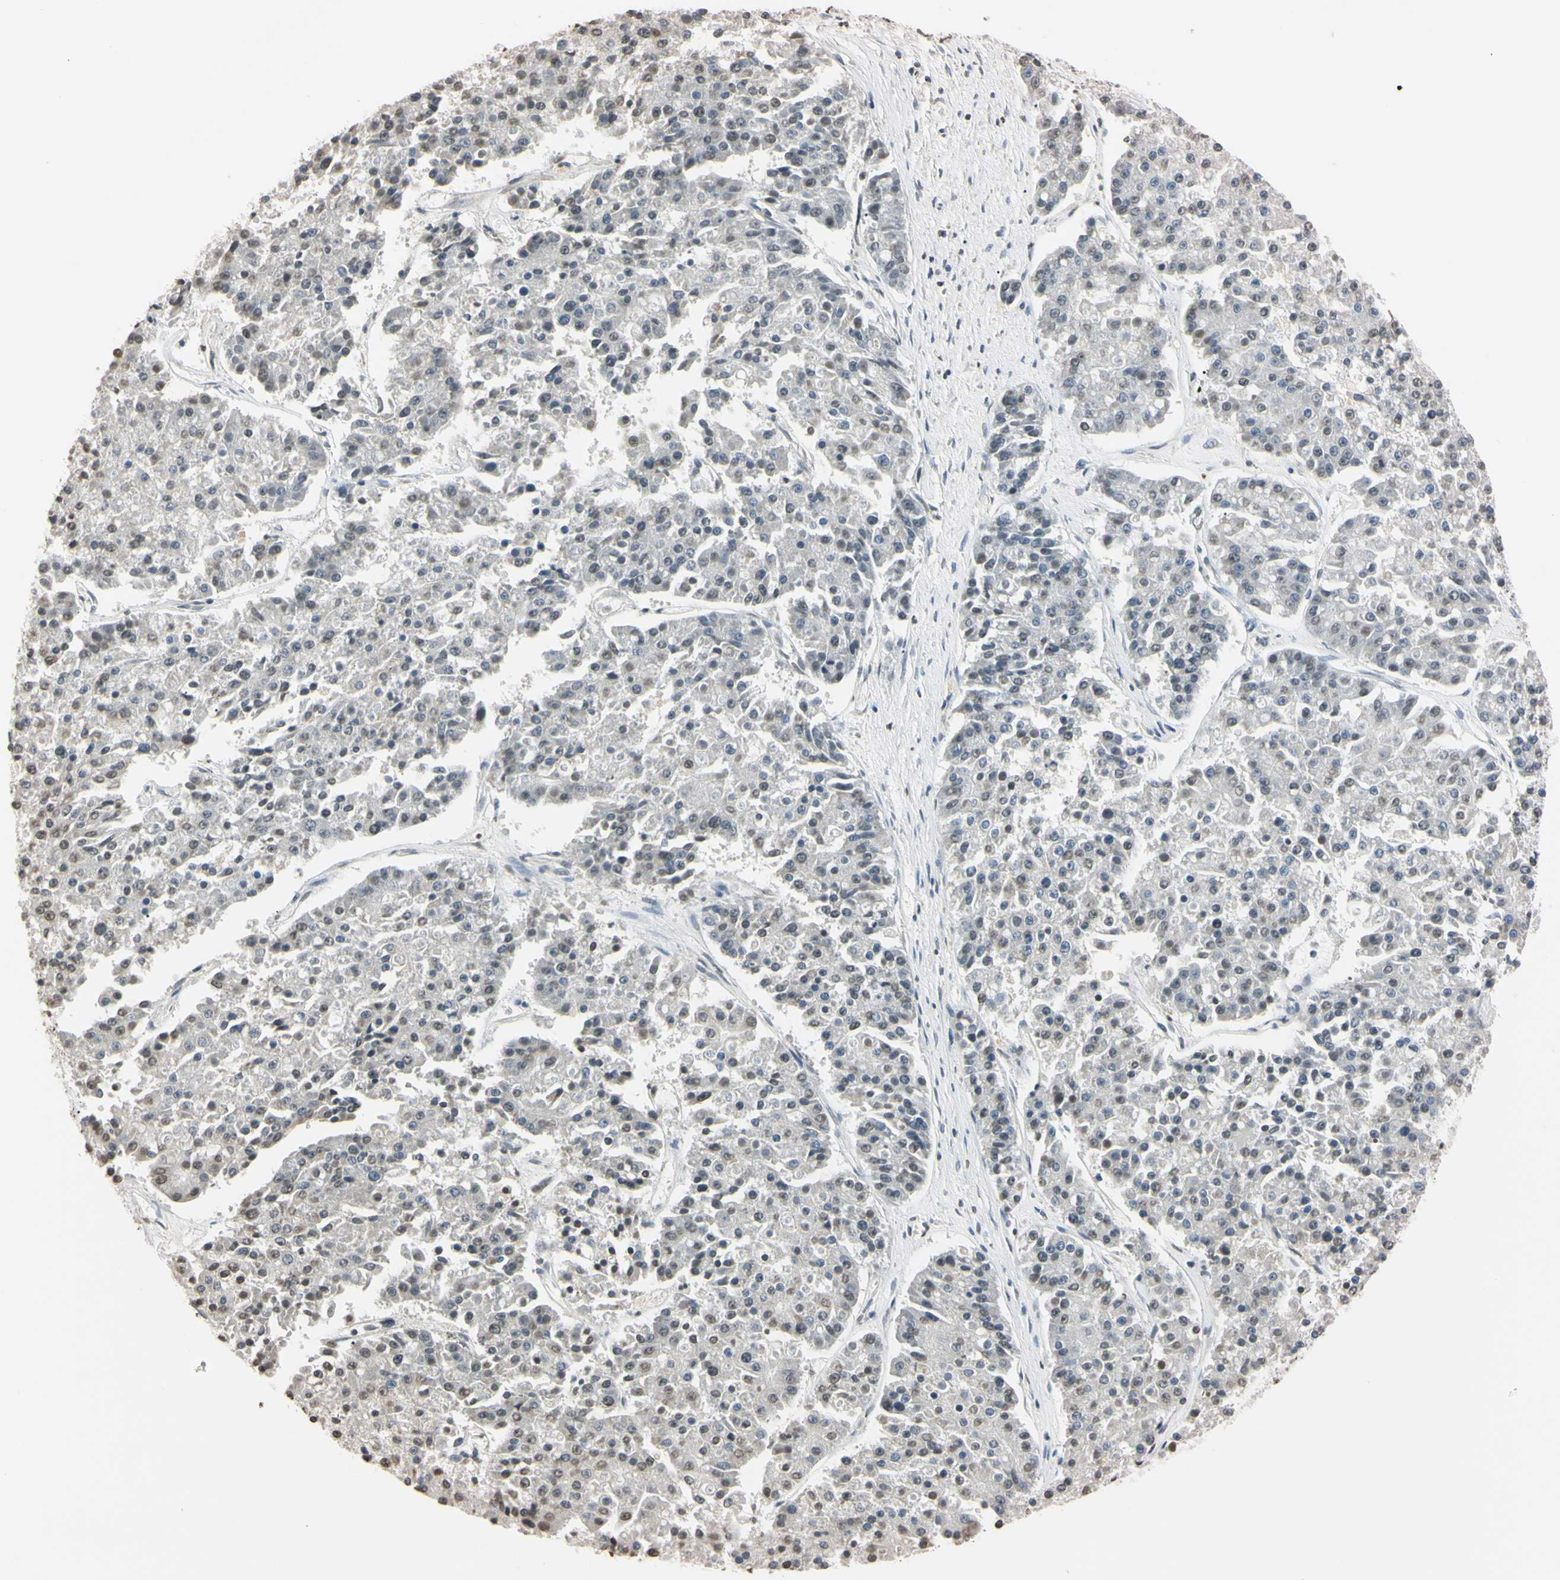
{"staining": {"intensity": "weak", "quantity": "25%-75%", "location": "nuclear"}, "tissue": "pancreatic cancer", "cell_type": "Tumor cells", "image_type": "cancer", "snomed": [{"axis": "morphology", "description": "Adenocarcinoma, NOS"}, {"axis": "topography", "description": "Pancreas"}], "caption": "Pancreatic cancer (adenocarcinoma) stained with DAB (3,3'-diaminobenzidine) immunohistochemistry displays low levels of weak nuclear expression in about 25%-75% of tumor cells.", "gene": "CDC45", "patient": {"sex": "male", "age": 50}}